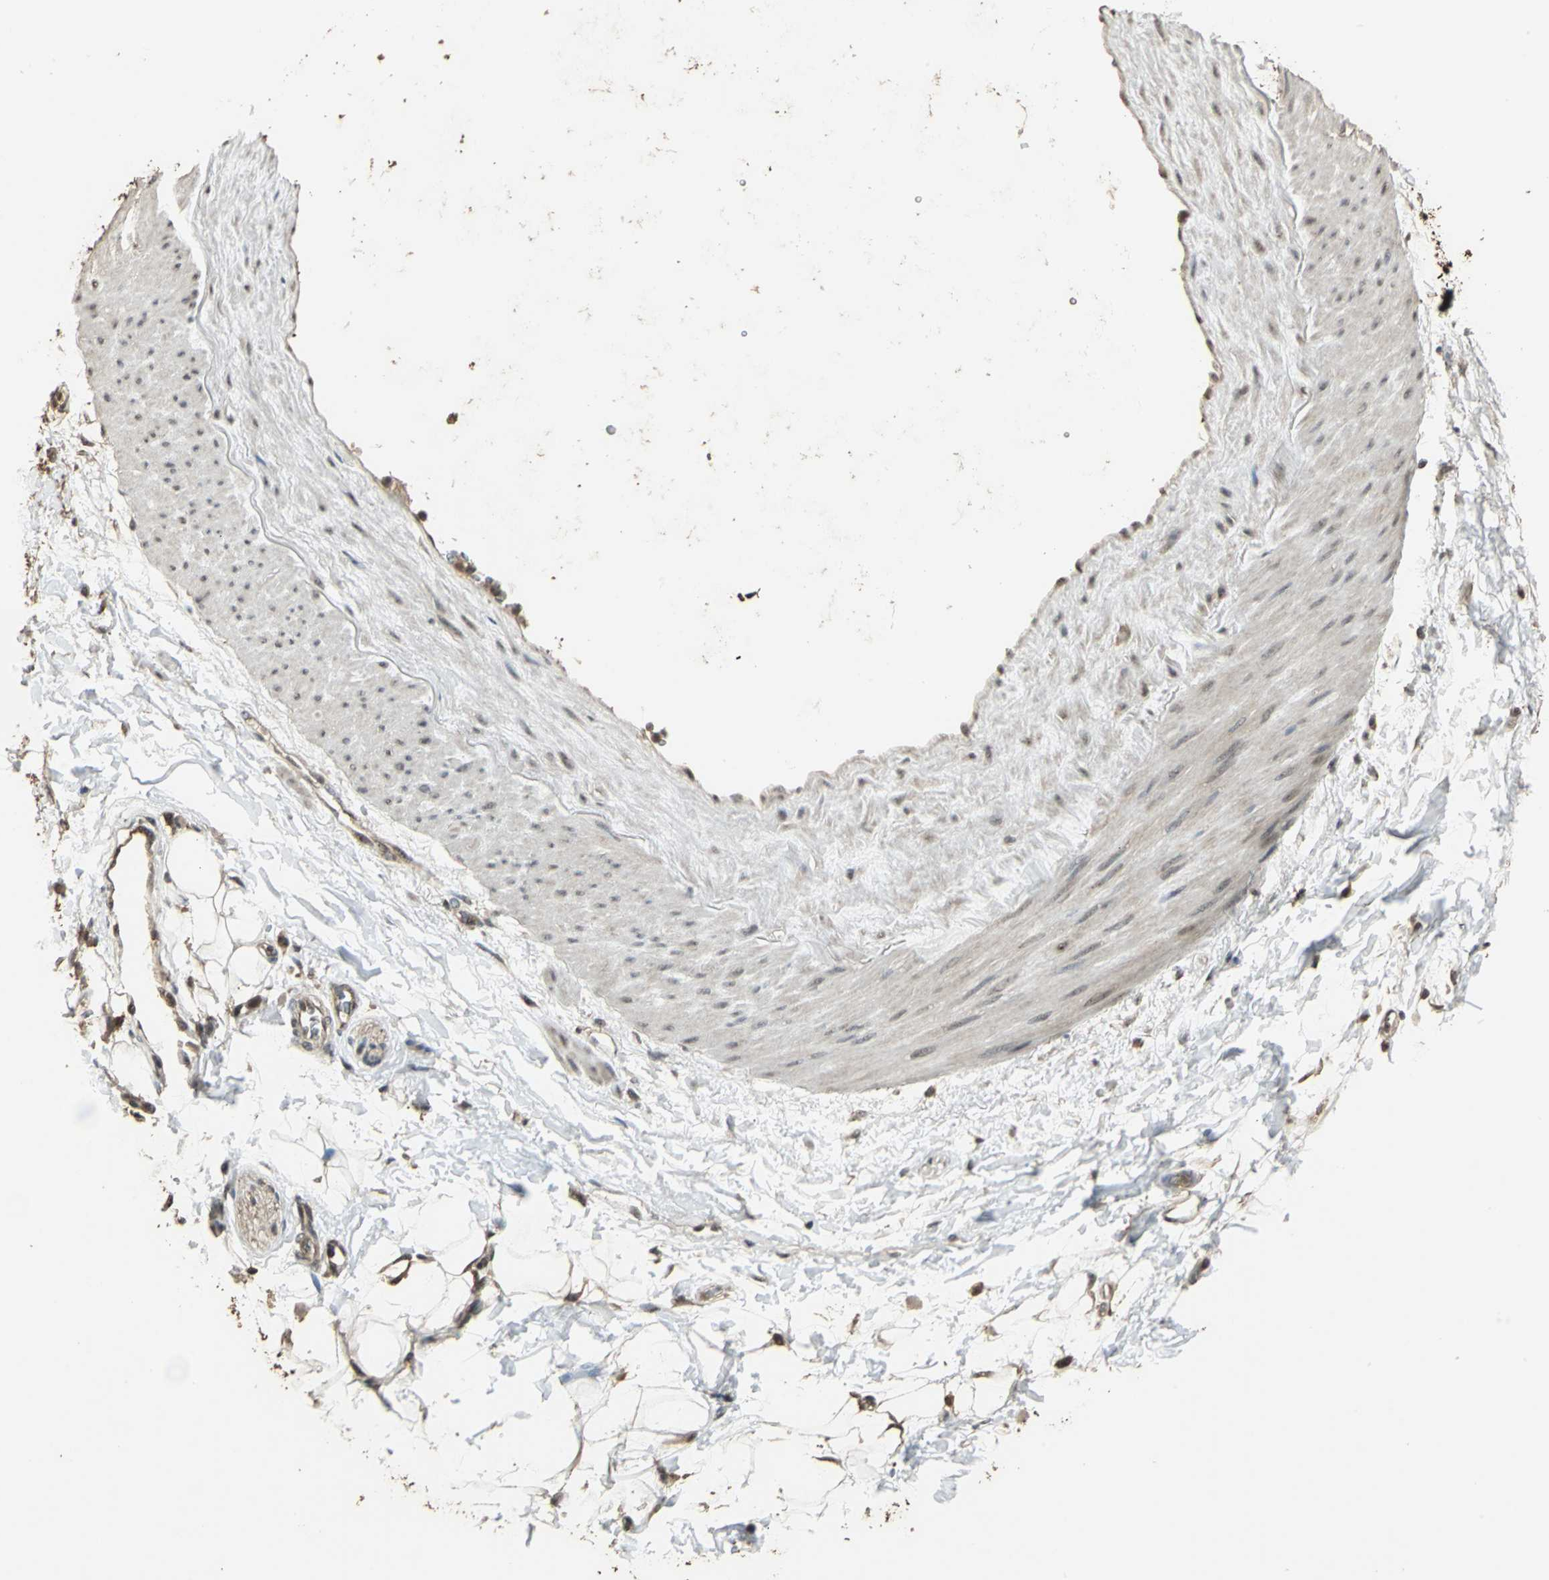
{"staining": {"intensity": "weak", "quantity": "25%-75%", "location": "cytoplasmic/membranous"}, "tissue": "adipose tissue", "cell_type": "Adipocytes", "image_type": "normal", "snomed": [{"axis": "morphology", "description": "Normal tissue, NOS"}, {"axis": "morphology", "description": "Urothelial carcinoma, High grade"}, {"axis": "topography", "description": "Vascular tissue"}, {"axis": "topography", "description": "Urinary bladder"}], "caption": "Brown immunohistochemical staining in benign human adipose tissue exhibits weak cytoplasmic/membranous positivity in about 25%-75% of adipocytes.", "gene": "UCHL5", "patient": {"sex": "female", "age": 56}}